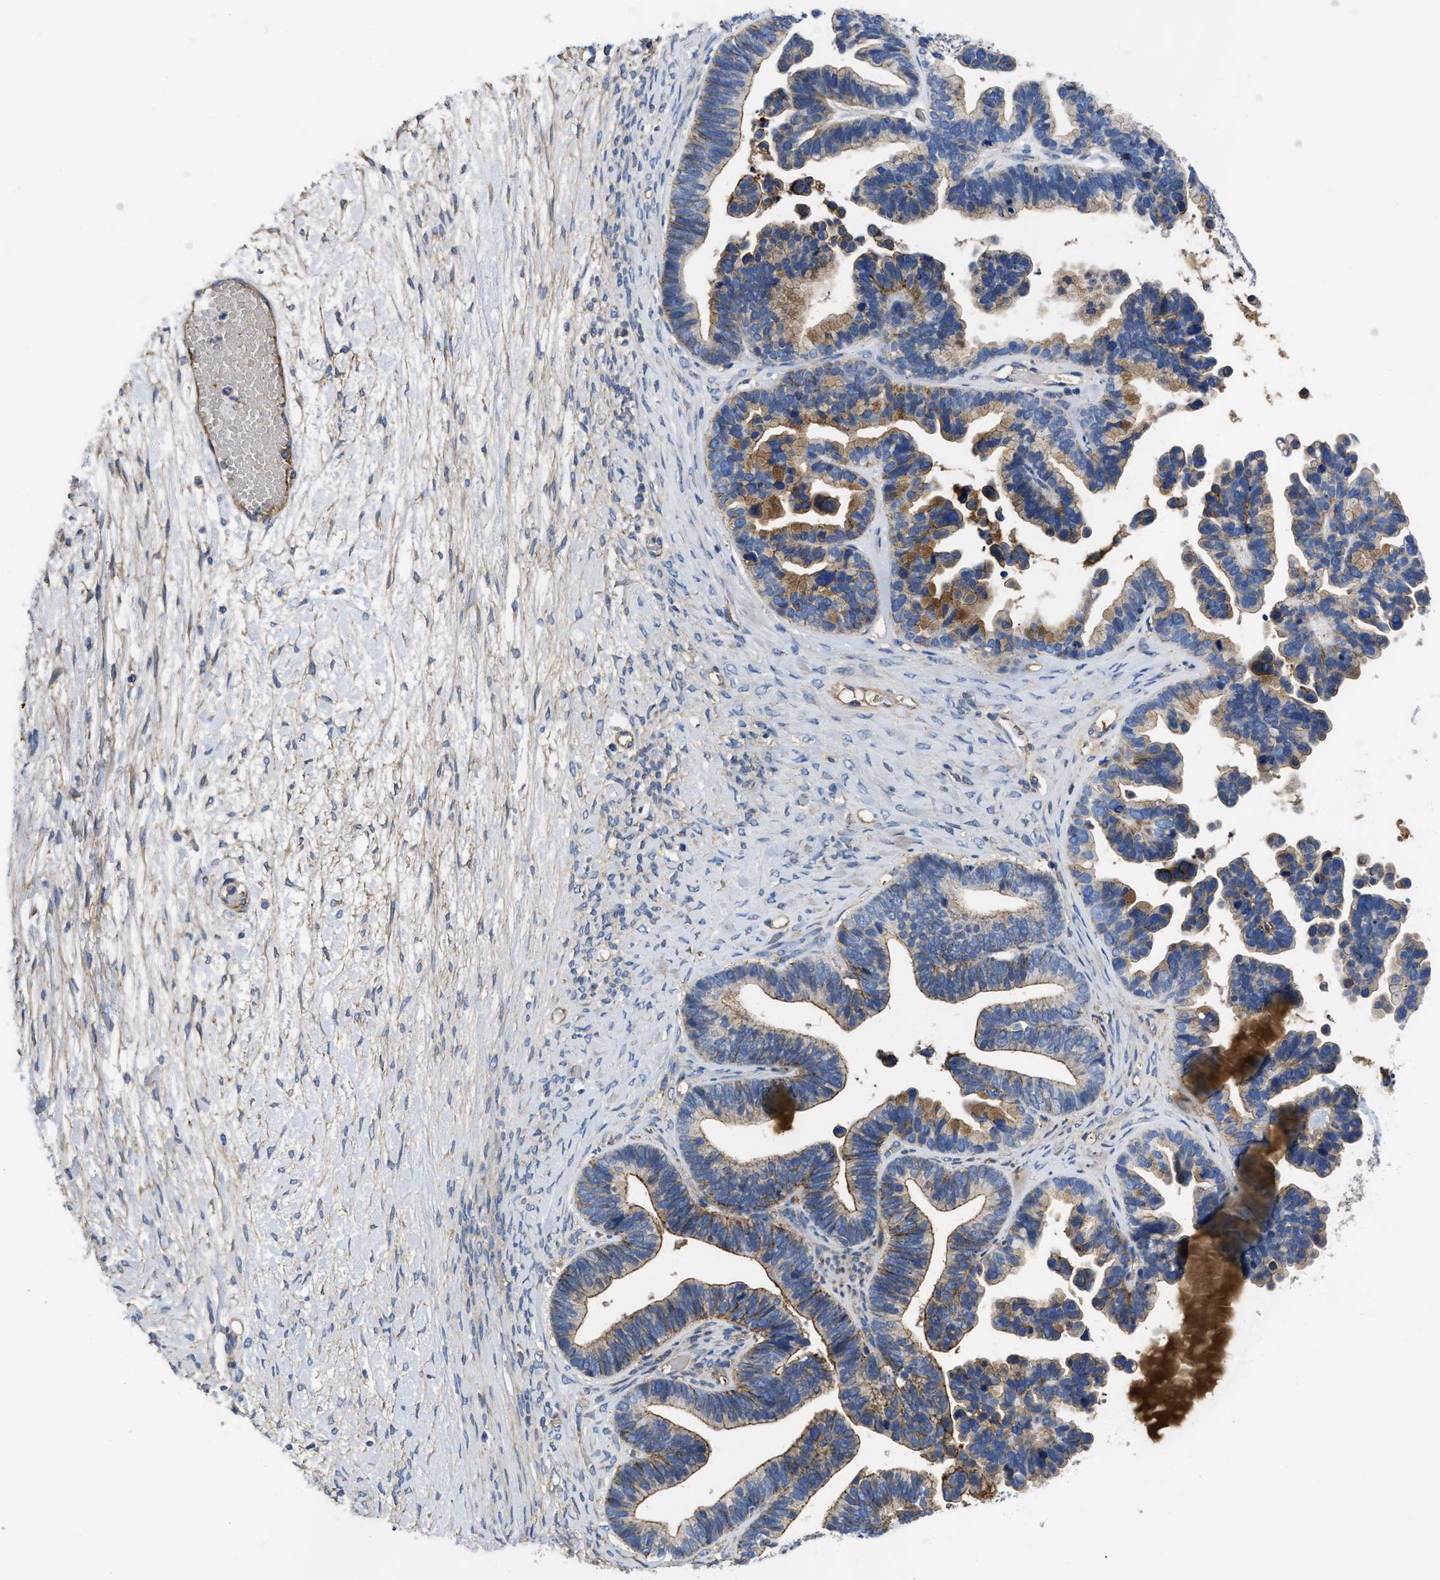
{"staining": {"intensity": "moderate", "quantity": "25%-75%", "location": "cytoplasmic/membranous"}, "tissue": "ovarian cancer", "cell_type": "Tumor cells", "image_type": "cancer", "snomed": [{"axis": "morphology", "description": "Cystadenocarcinoma, serous, NOS"}, {"axis": "topography", "description": "Ovary"}], "caption": "Immunohistochemical staining of ovarian cancer exhibits moderate cytoplasmic/membranous protein positivity in about 25%-75% of tumor cells.", "gene": "USP4", "patient": {"sex": "female", "age": 56}}